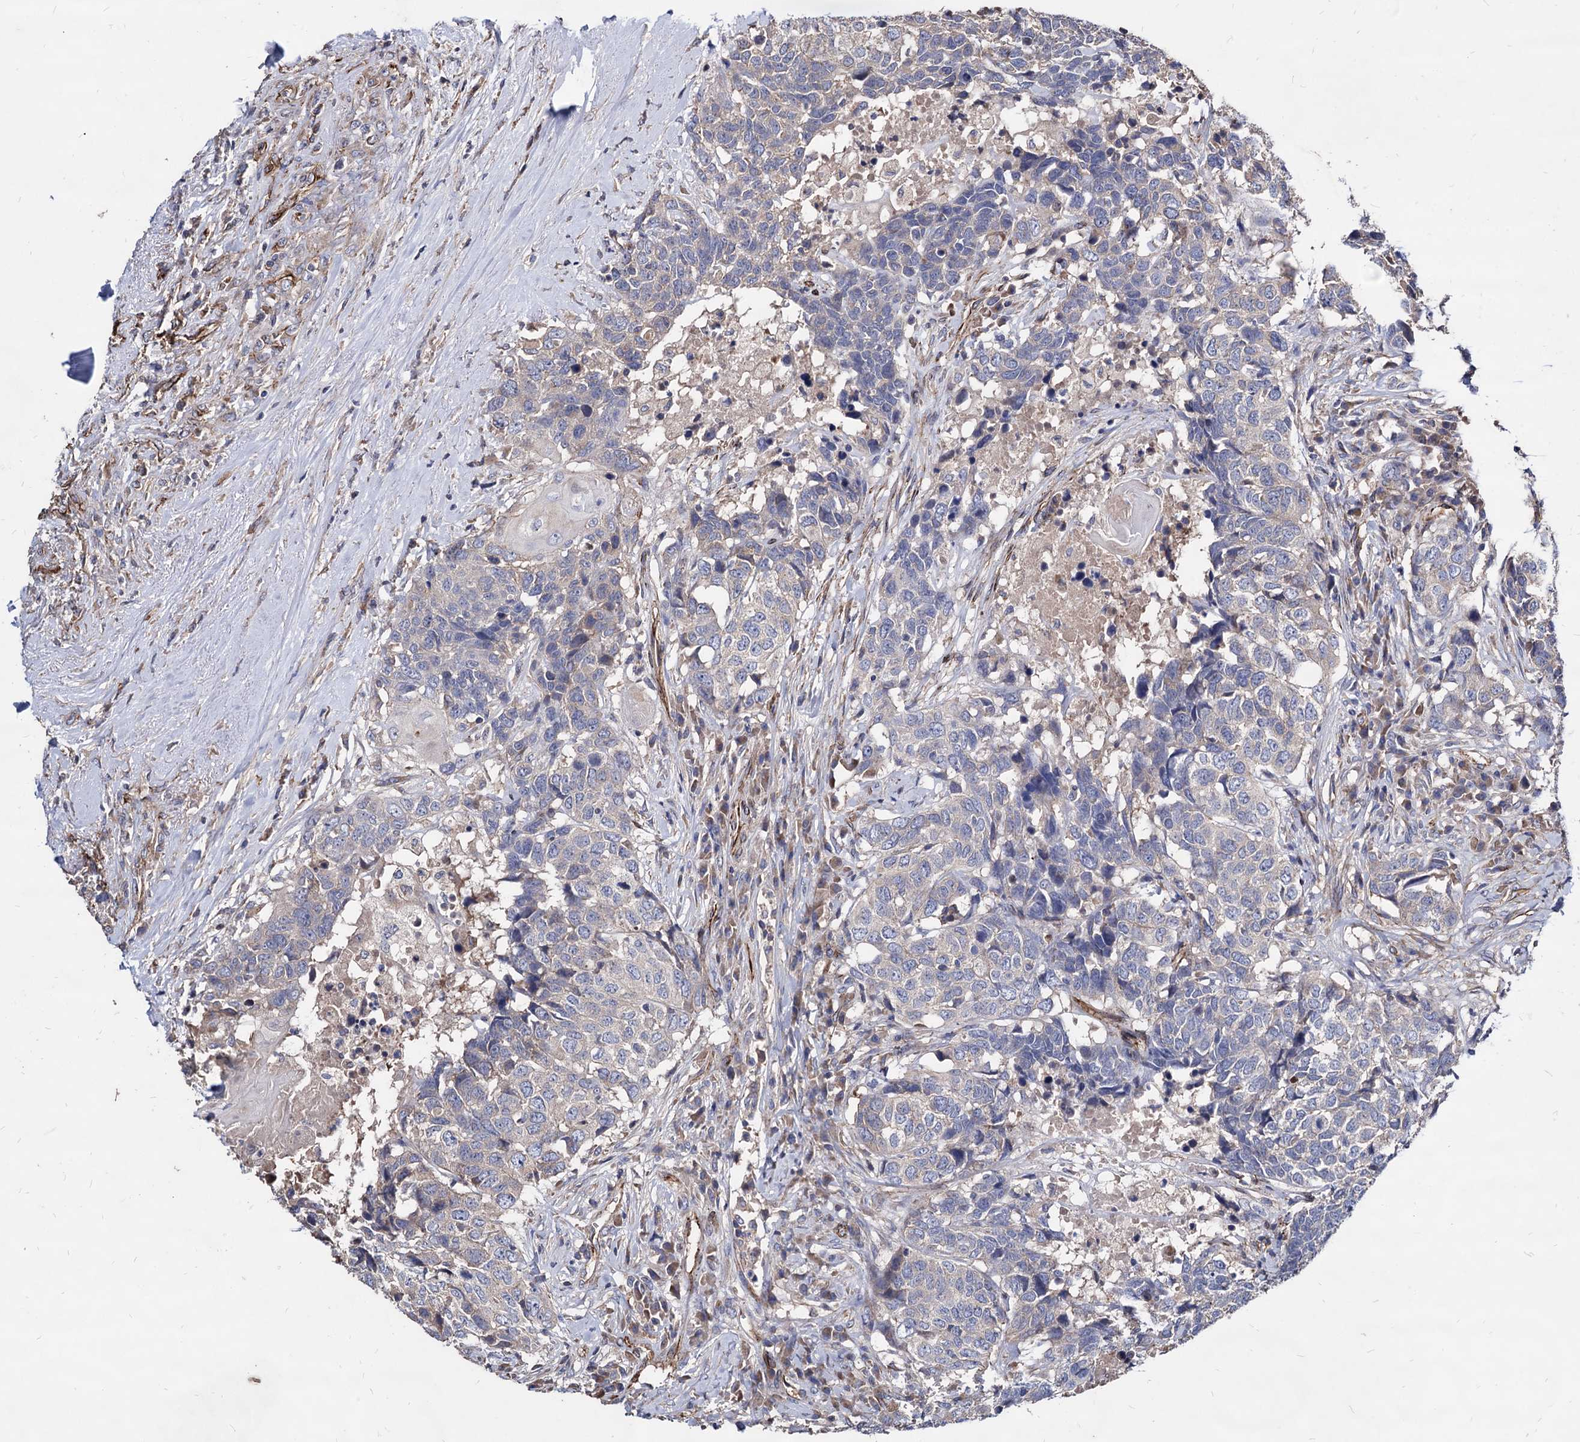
{"staining": {"intensity": "negative", "quantity": "none", "location": "none"}, "tissue": "head and neck cancer", "cell_type": "Tumor cells", "image_type": "cancer", "snomed": [{"axis": "morphology", "description": "Squamous cell carcinoma, NOS"}, {"axis": "topography", "description": "Head-Neck"}], "caption": "Head and neck squamous cell carcinoma was stained to show a protein in brown. There is no significant positivity in tumor cells.", "gene": "WDR11", "patient": {"sex": "male", "age": 66}}